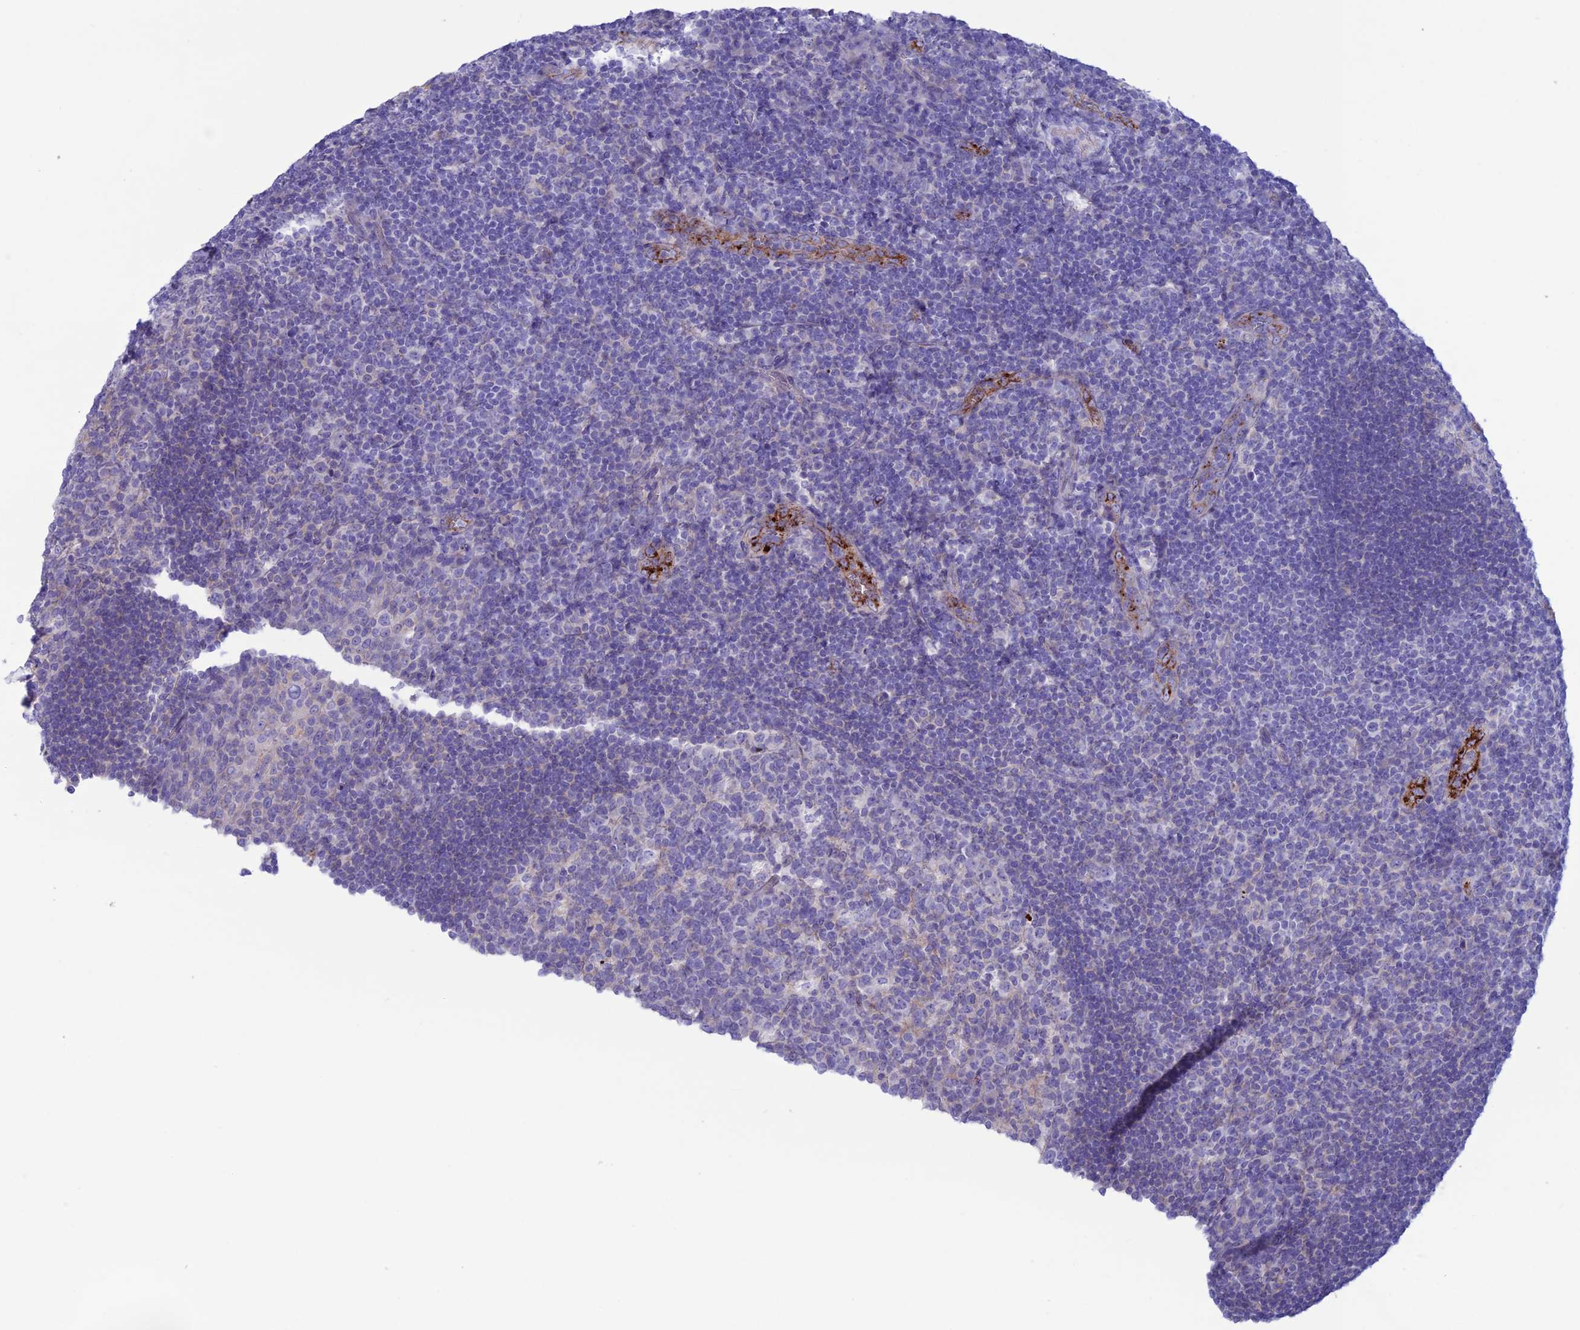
{"staining": {"intensity": "negative", "quantity": "none", "location": "none"}, "tissue": "tonsil", "cell_type": "Germinal center cells", "image_type": "normal", "snomed": [{"axis": "morphology", "description": "Normal tissue, NOS"}, {"axis": "topography", "description": "Tonsil"}], "caption": "Immunohistochemical staining of benign human tonsil demonstrates no significant expression in germinal center cells. (DAB (3,3'-diaminobenzidine) IHC with hematoxylin counter stain).", "gene": "CDC42EP5", "patient": {"sex": "male", "age": 17}}